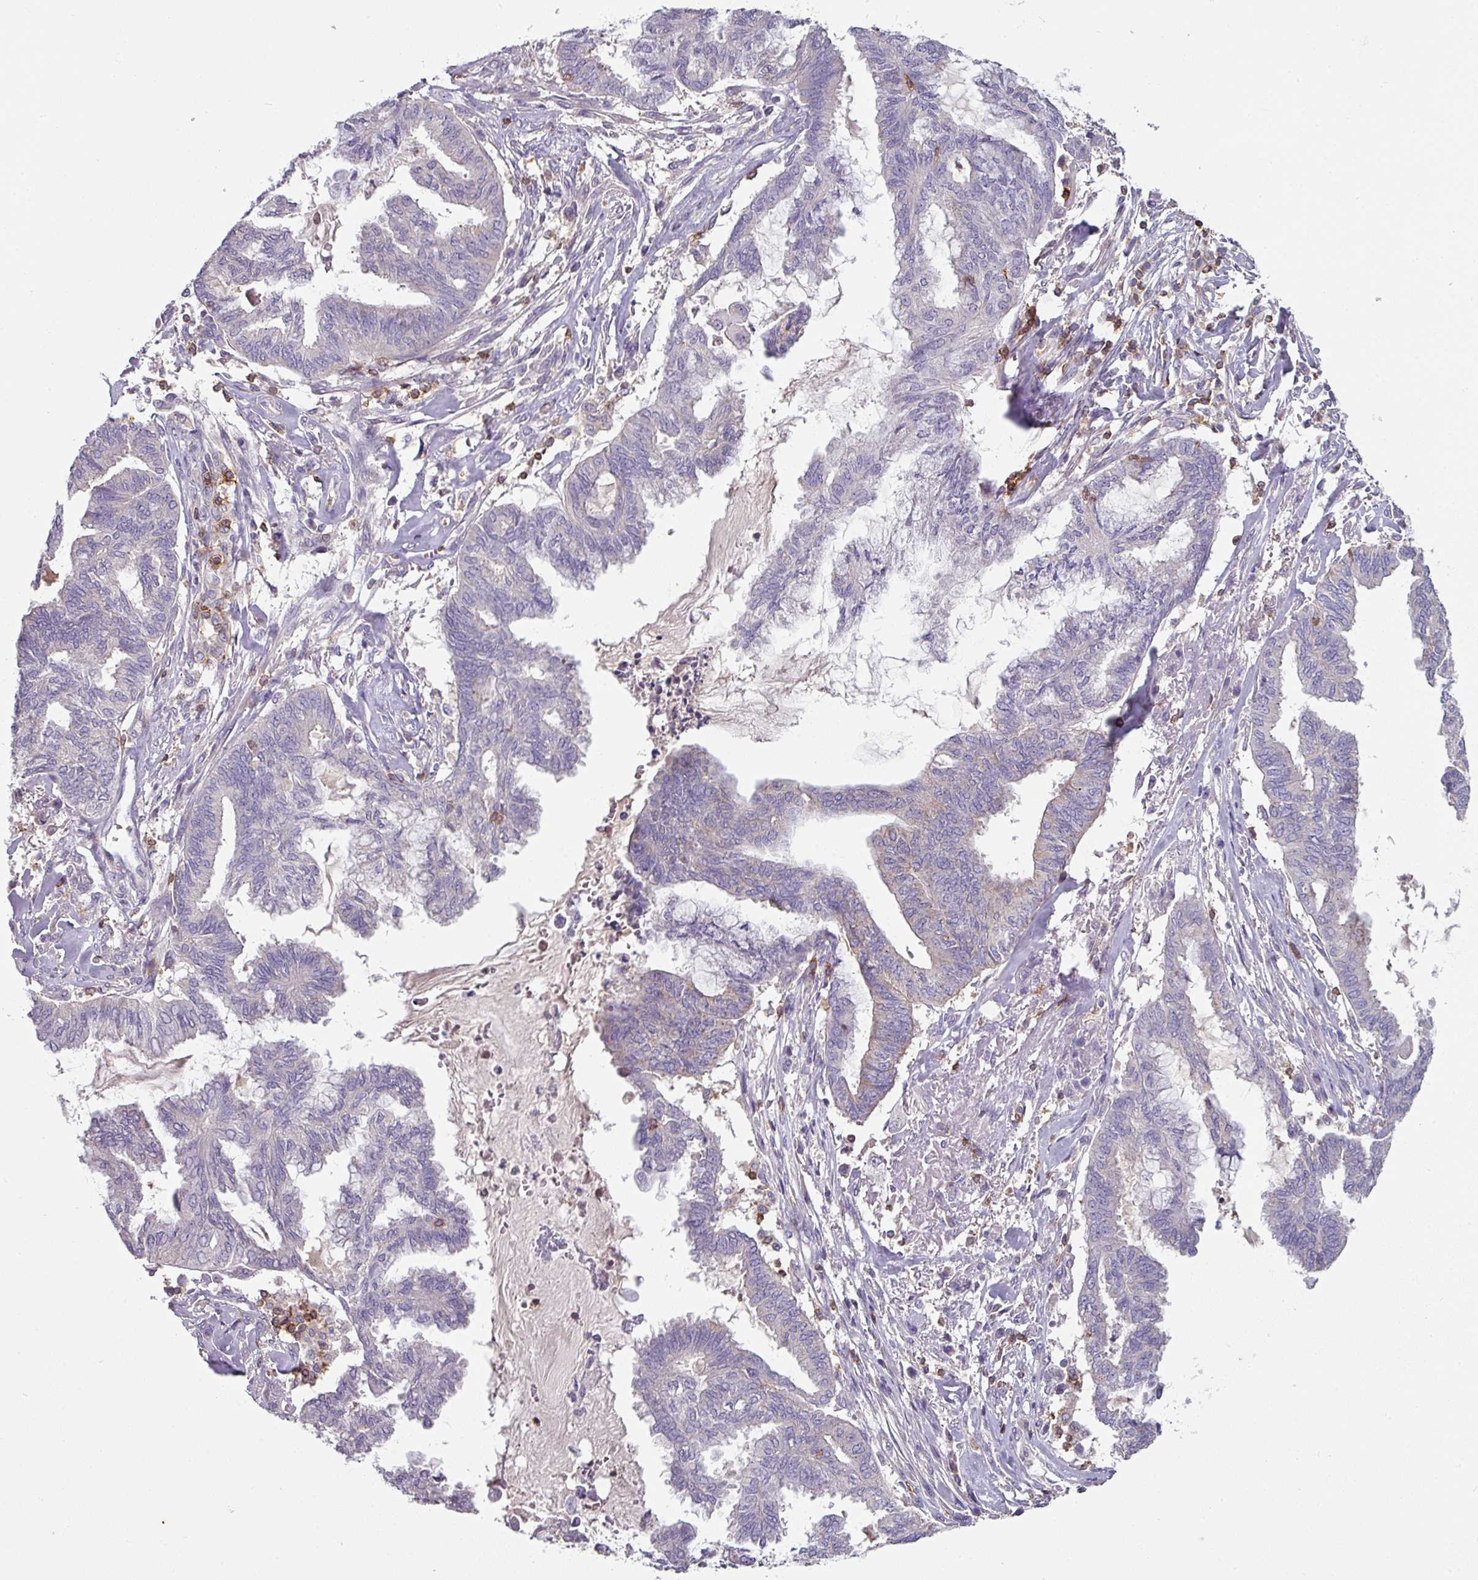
{"staining": {"intensity": "negative", "quantity": "none", "location": "none"}, "tissue": "endometrial cancer", "cell_type": "Tumor cells", "image_type": "cancer", "snomed": [{"axis": "morphology", "description": "Adenocarcinoma, NOS"}, {"axis": "topography", "description": "Endometrium"}], "caption": "Tumor cells show no significant protein positivity in endometrial adenocarcinoma.", "gene": "CD3G", "patient": {"sex": "female", "age": 86}}